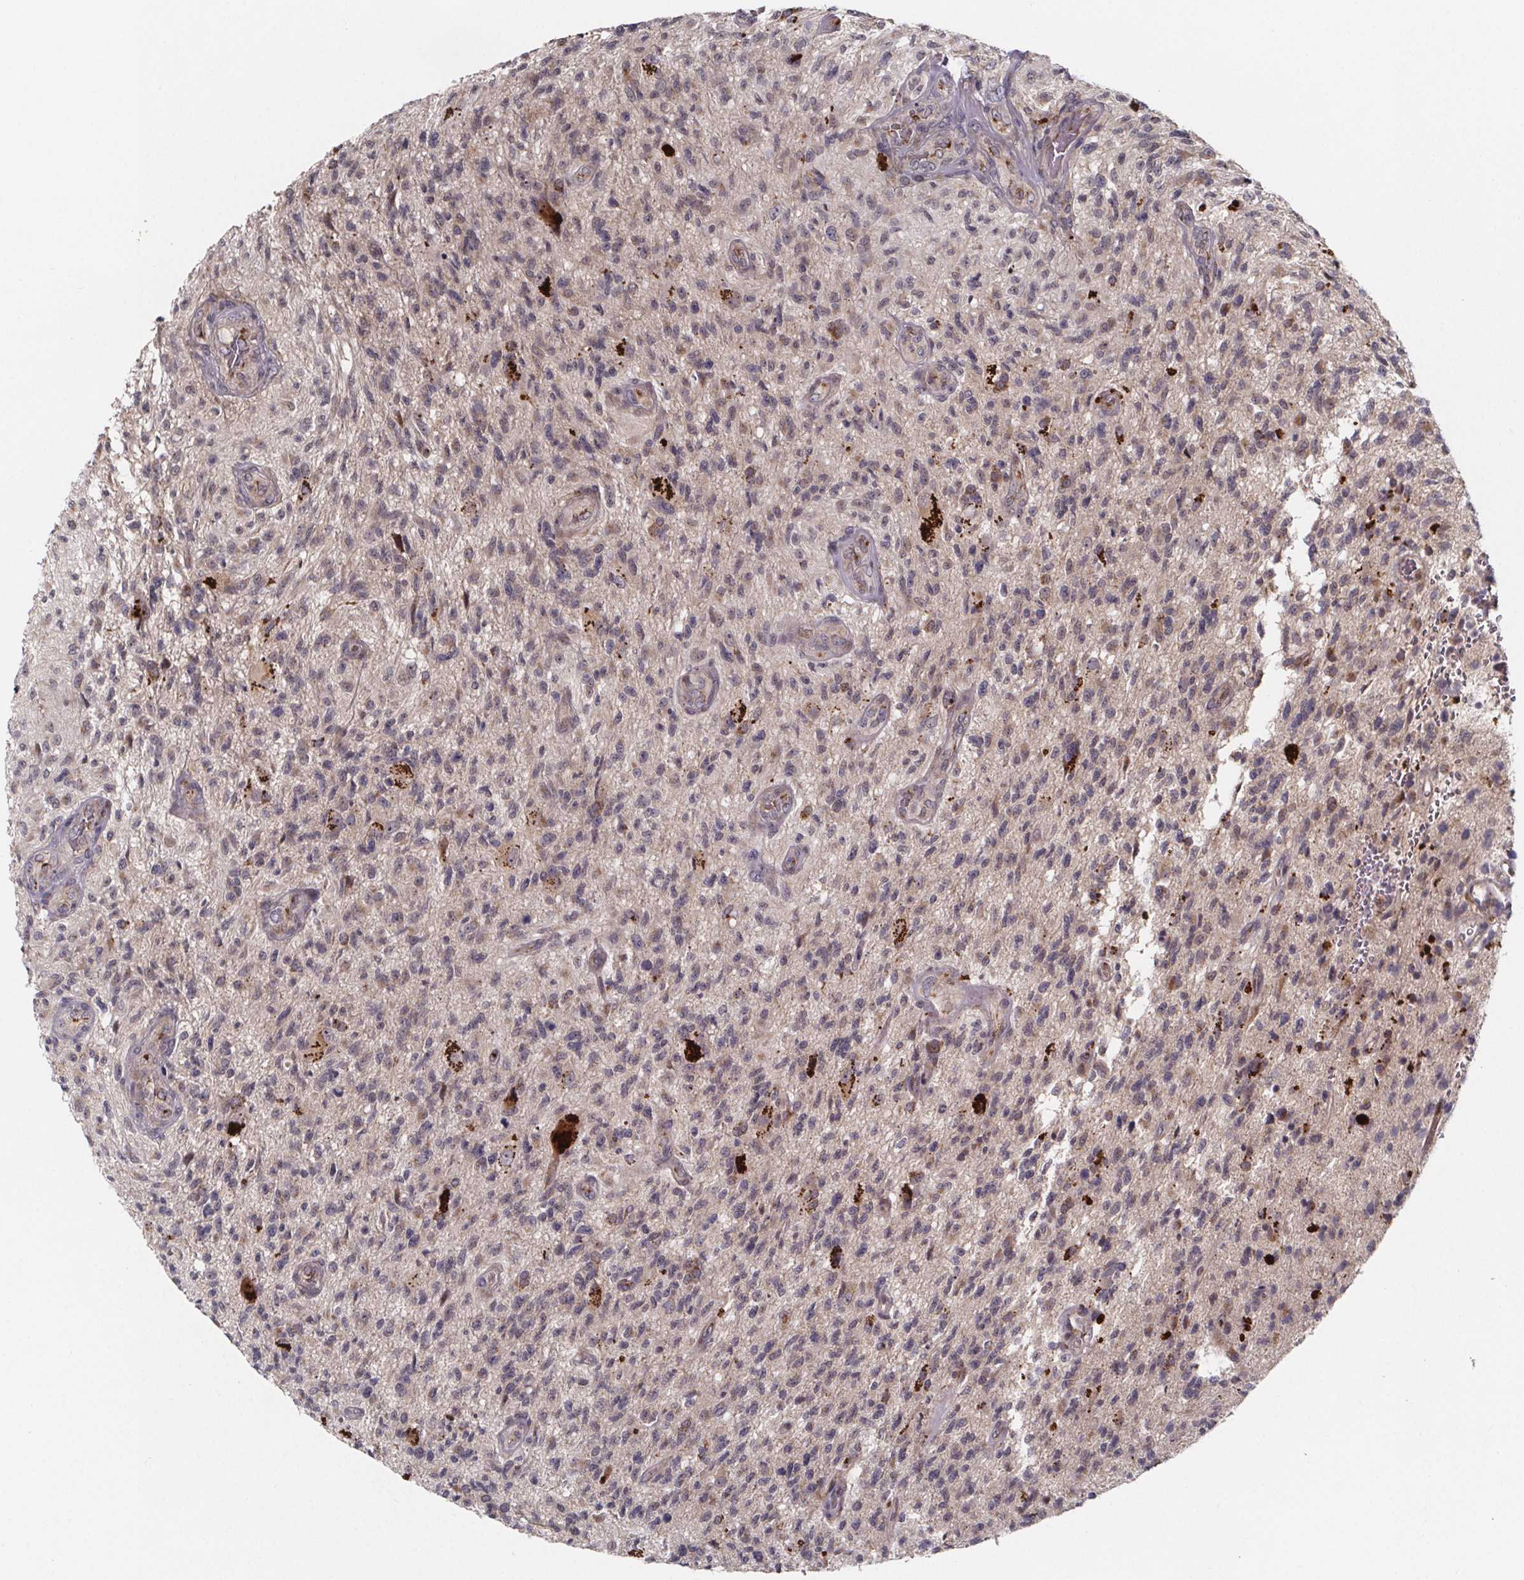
{"staining": {"intensity": "negative", "quantity": "none", "location": "none"}, "tissue": "glioma", "cell_type": "Tumor cells", "image_type": "cancer", "snomed": [{"axis": "morphology", "description": "Glioma, malignant, High grade"}, {"axis": "topography", "description": "Brain"}], "caption": "Malignant high-grade glioma stained for a protein using IHC reveals no expression tumor cells.", "gene": "NDST1", "patient": {"sex": "male", "age": 56}}